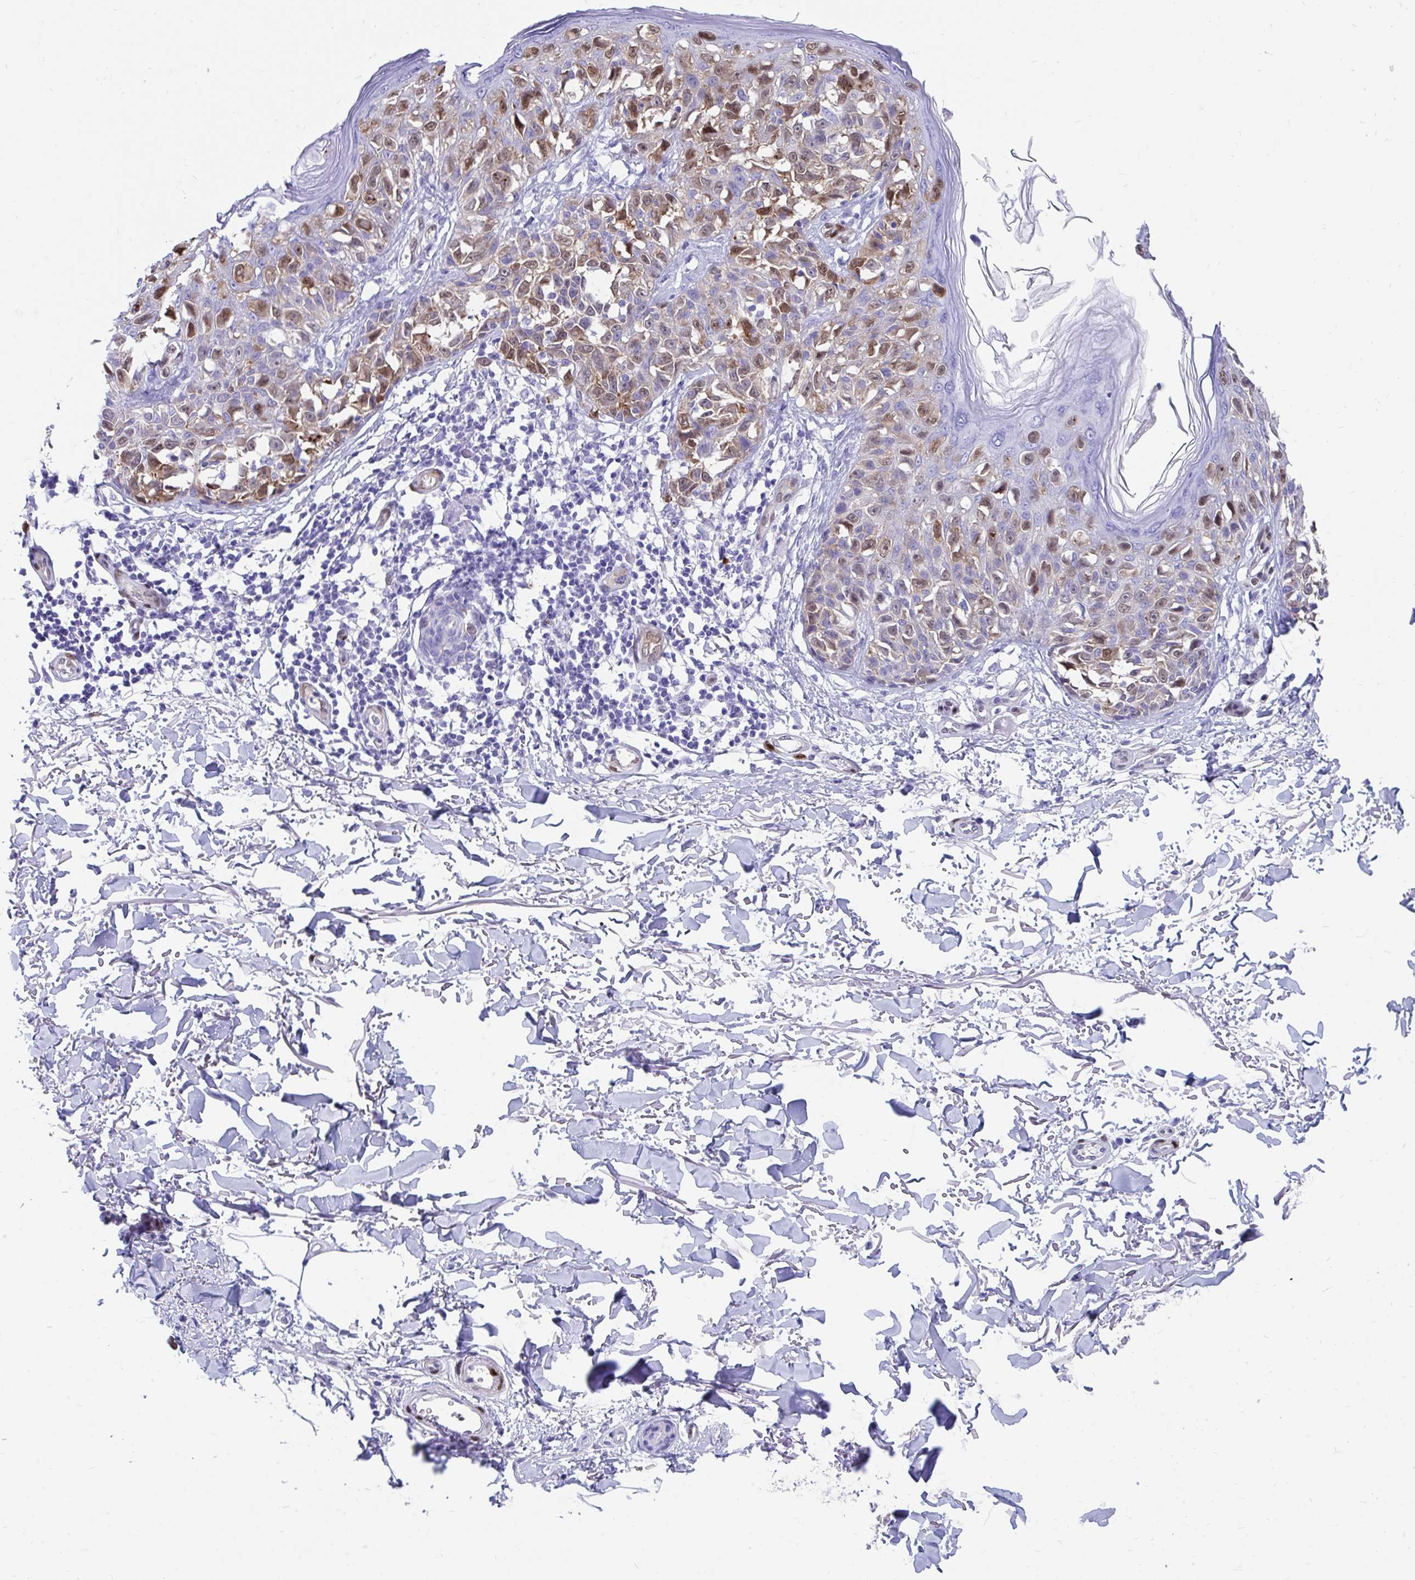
{"staining": {"intensity": "moderate", "quantity": "25%-75%", "location": "nuclear"}, "tissue": "melanoma", "cell_type": "Tumor cells", "image_type": "cancer", "snomed": [{"axis": "morphology", "description": "Malignant melanoma, NOS"}, {"axis": "topography", "description": "Skin"}], "caption": "Protein positivity by immunohistochemistry (IHC) displays moderate nuclear expression in approximately 25%-75% of tumor cells in melanoma.", "gene": "RBPMS", "patient": {"sex": "male", "age": 73}}